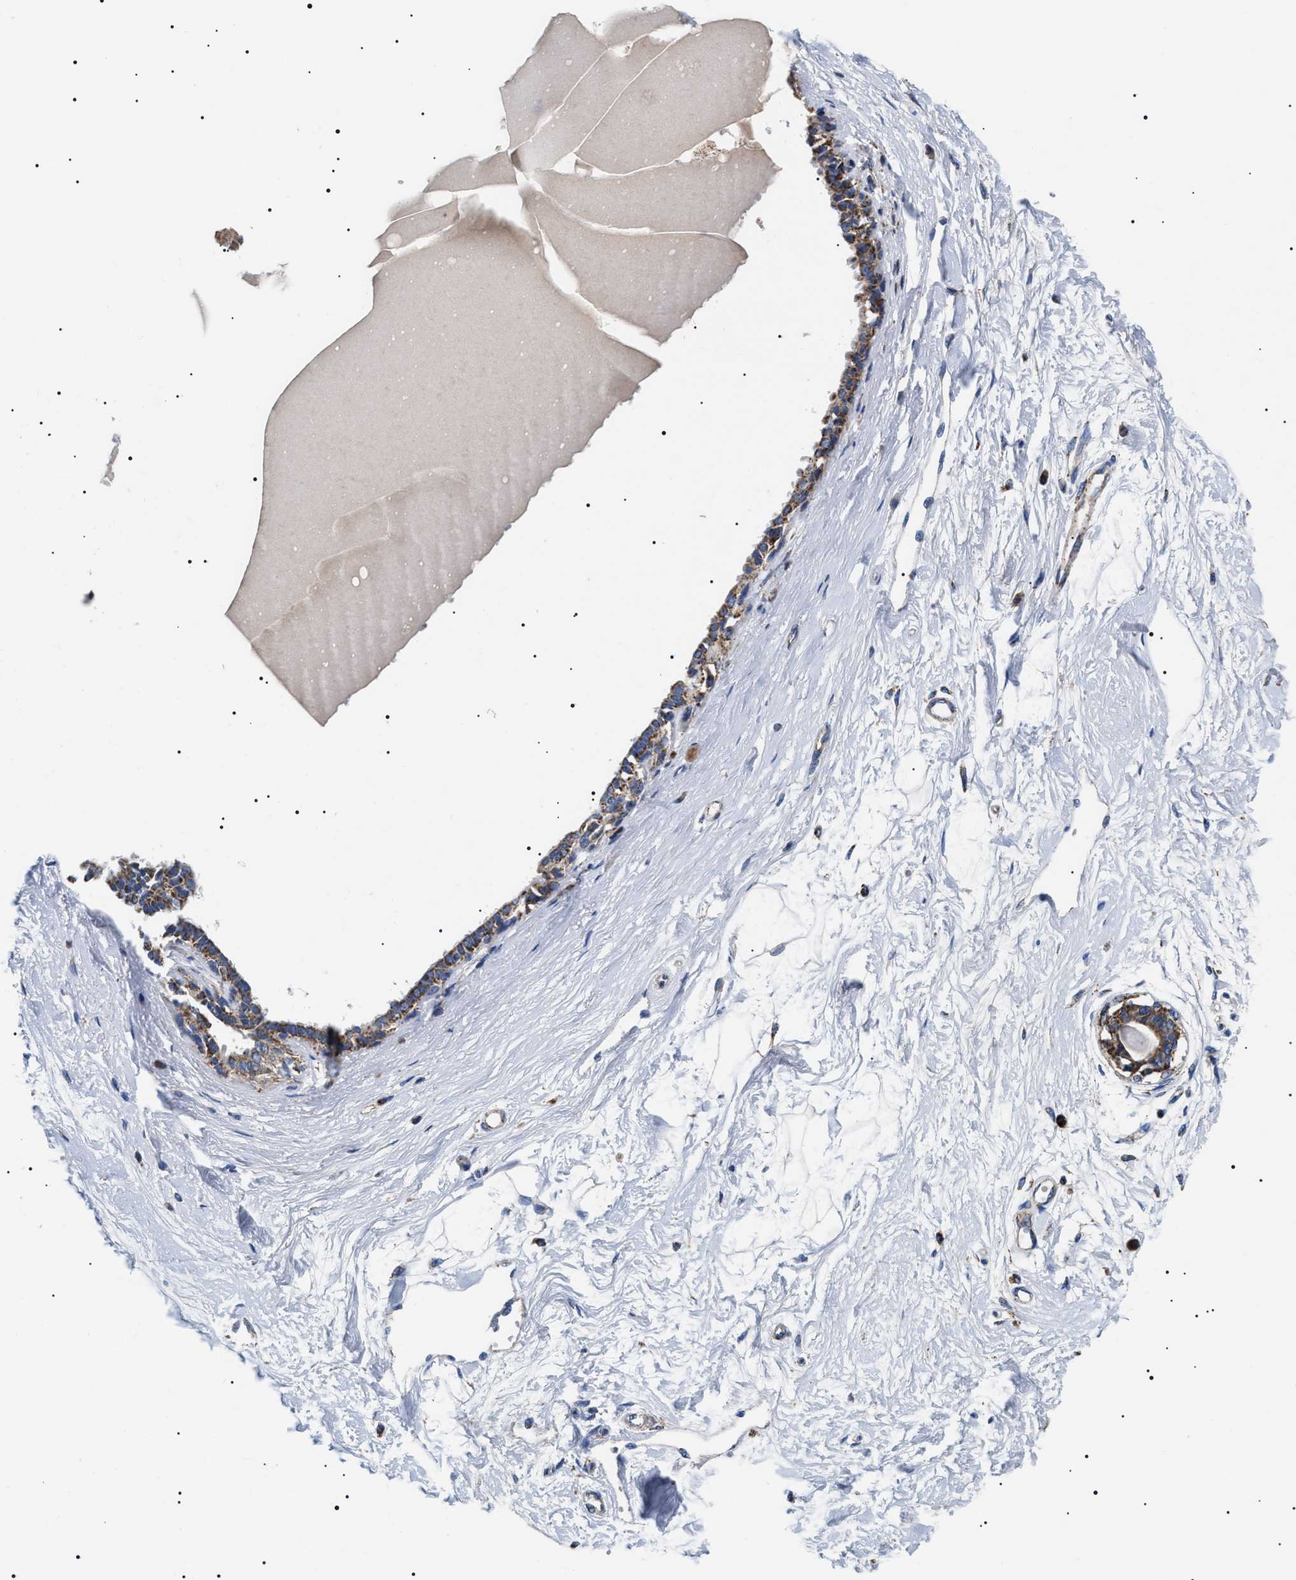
{"staining": {"intensity": "negative", "quantity": "none", "location": "none"}, "tissue": "breast", "cell_type": "Adipocytes", "image_type": "normal", "snomed": [{"axis": "morphology", "description": "Normal tissue, NOS"}, {"axis": "topography", "description": "Breast"}], "caption": "Adipocytes are negative for protein expression in benign human breast. (DAB (3,3'-diaminobenzidine) immunohistochemistry, high magnification).", "gene": "OXSM", "patient": {"sex": "female", "age": 45}}